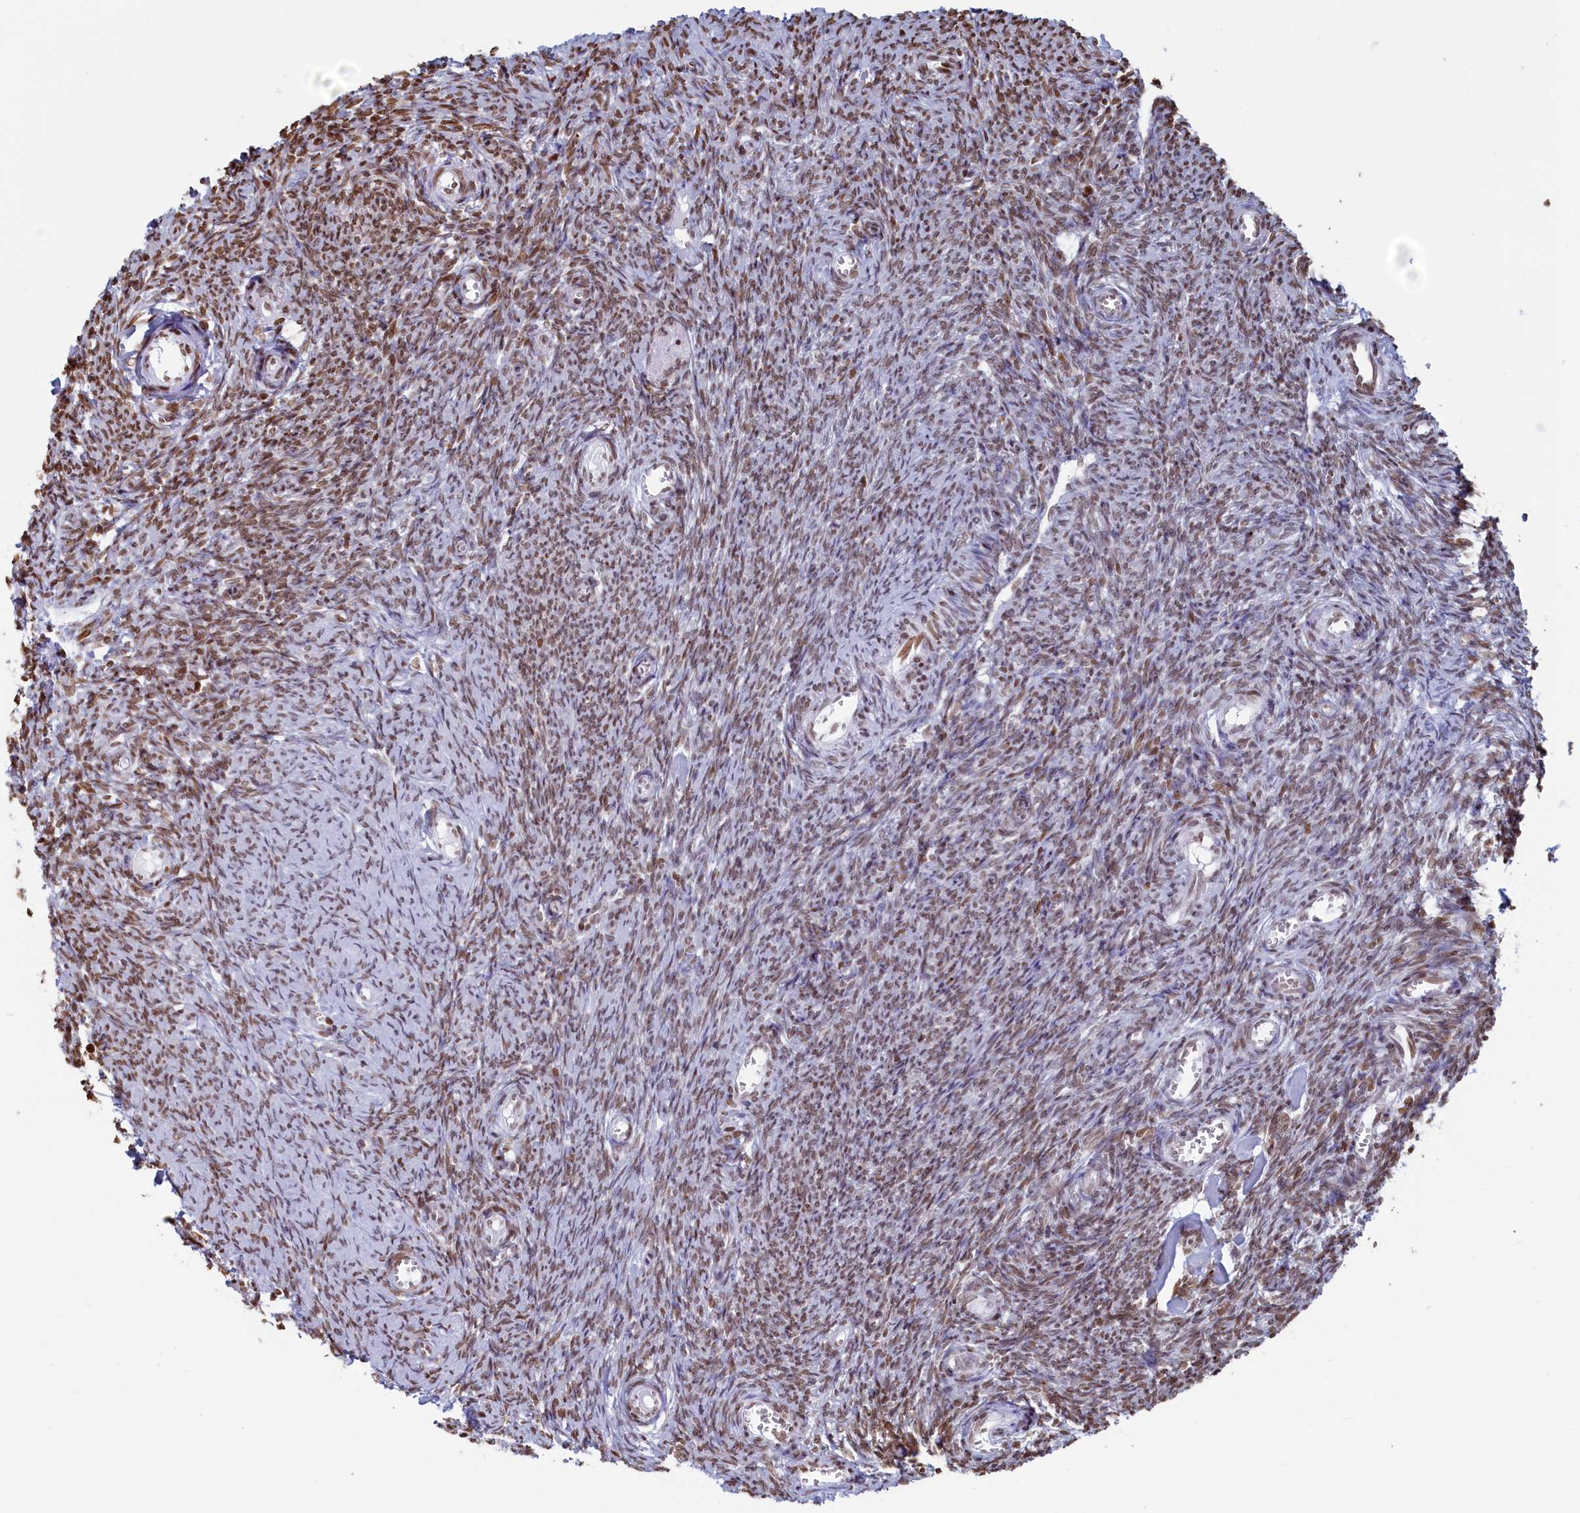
{"staining": {"intensity": "moderate", "quantity": ">75%", "location": "nuclear"}, "tissue": "ovary", "cell_type": "Ovarian stroma cells", "image_type": "normal", "snomed": [{"axis": "morphology", "description": "Normal tissue, NOS"}, {"axis": "topography", "description": "Ovary"}], "caption": "The micrograph displays staining of normal ovary, revealing moderate nuclear protein staining (brown color) within ovarian stroma cells.", "gene": "APOBEC3A", "patient": {"sex": "female", "age": 44}}